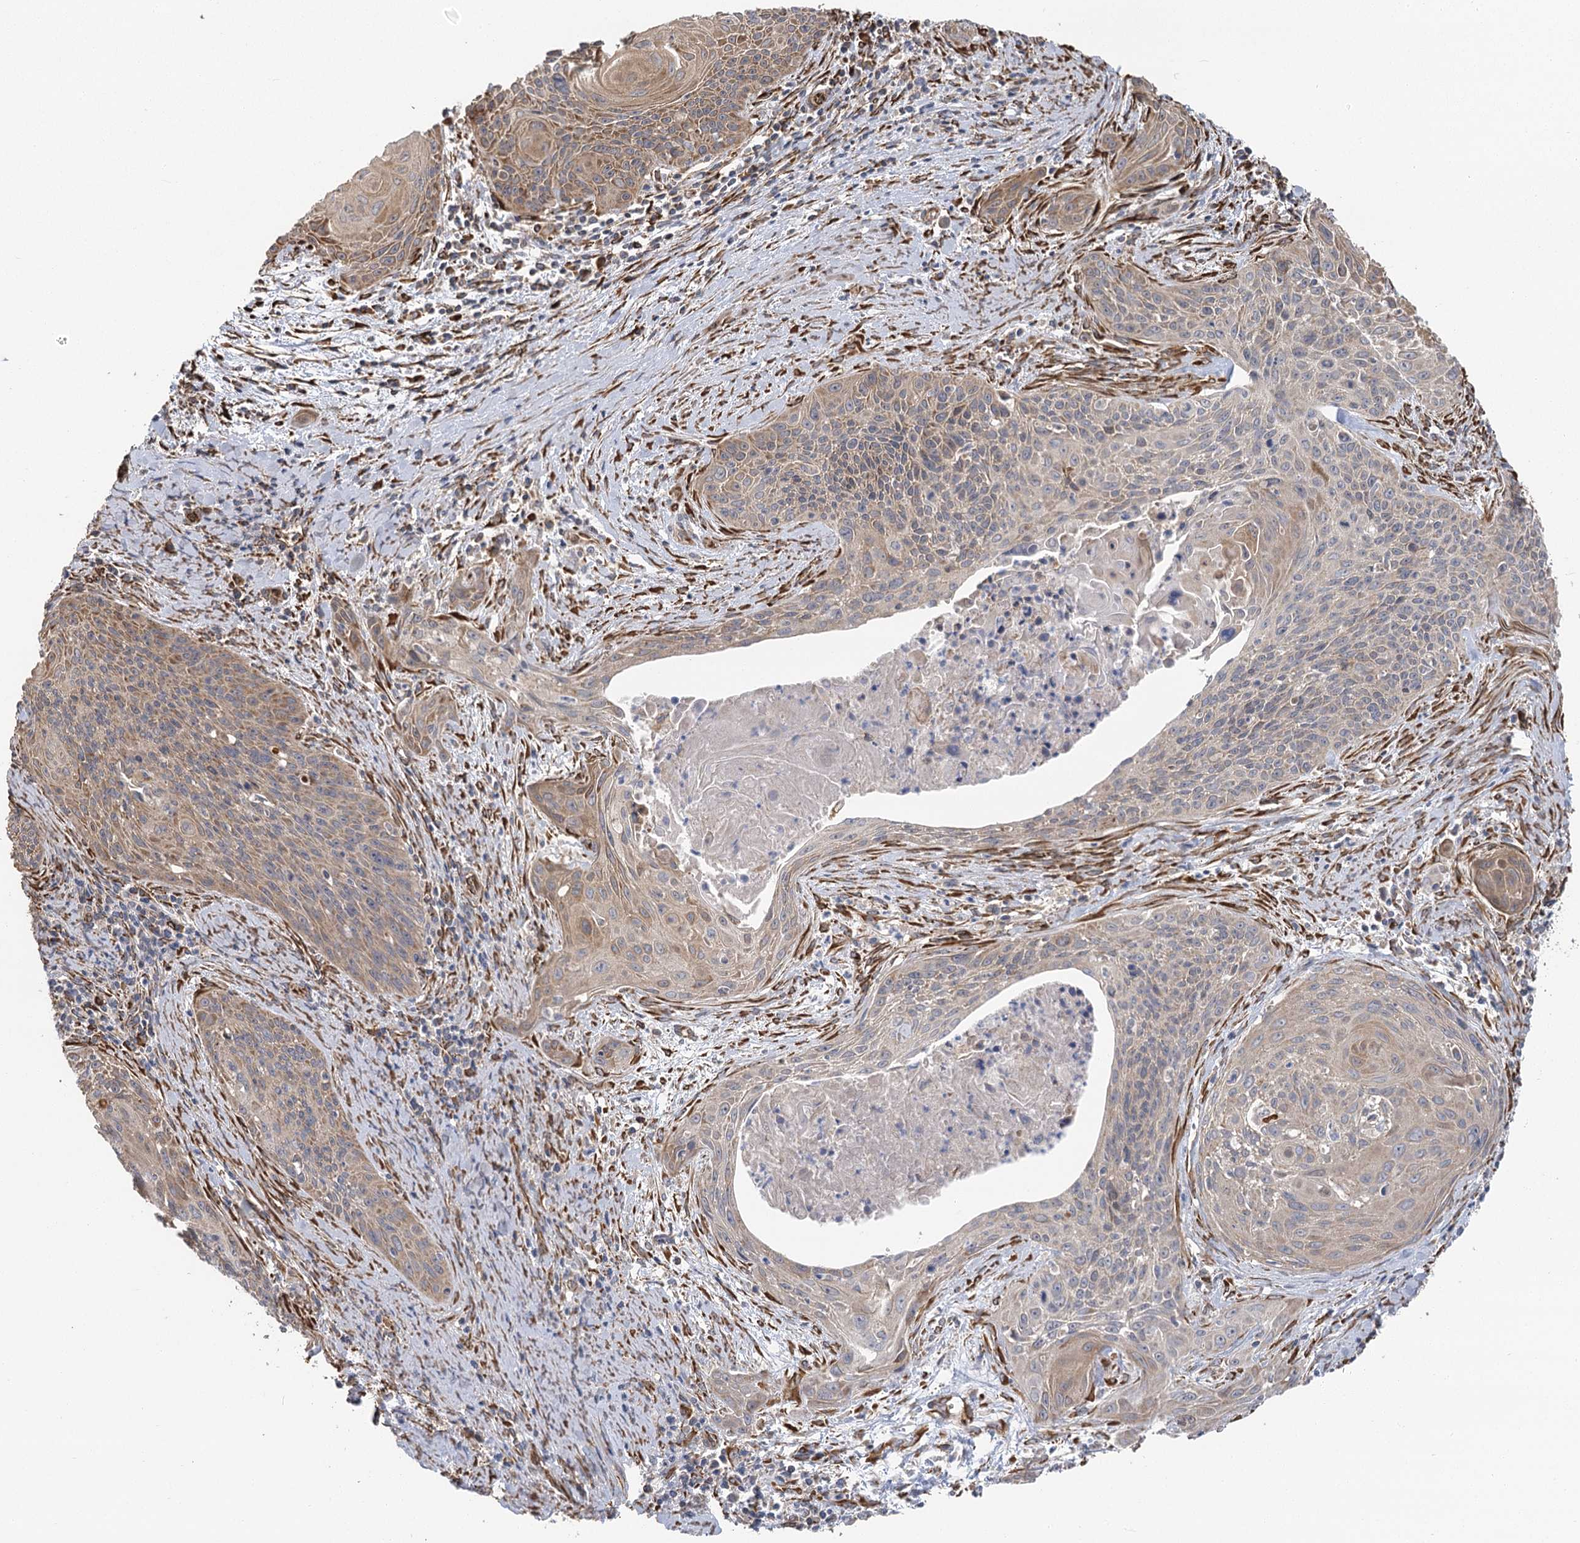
{"staining": {"intensity": "moderate", "quantity": "25%-75%", "location": "cytoplasmic/membranous"}, "tissue": "cervical cancer", "cell_type": "Tumor cells", "image_type": "cancer", "snomed": [{"axis": "morphology", "description": "Squamous cell carcinoma, NOS"}, {"axis": "topography", "description": "Cervix"}], "caption": "Immunohistochemical staining of cervical cancer (squamous cell carcinoma) shows moderate cytoplasmic/membranous protein expression in about 25%-75% of tumor cells.", "gene": "IL11RA", "patient": {"sex": "female", "age": 55}}